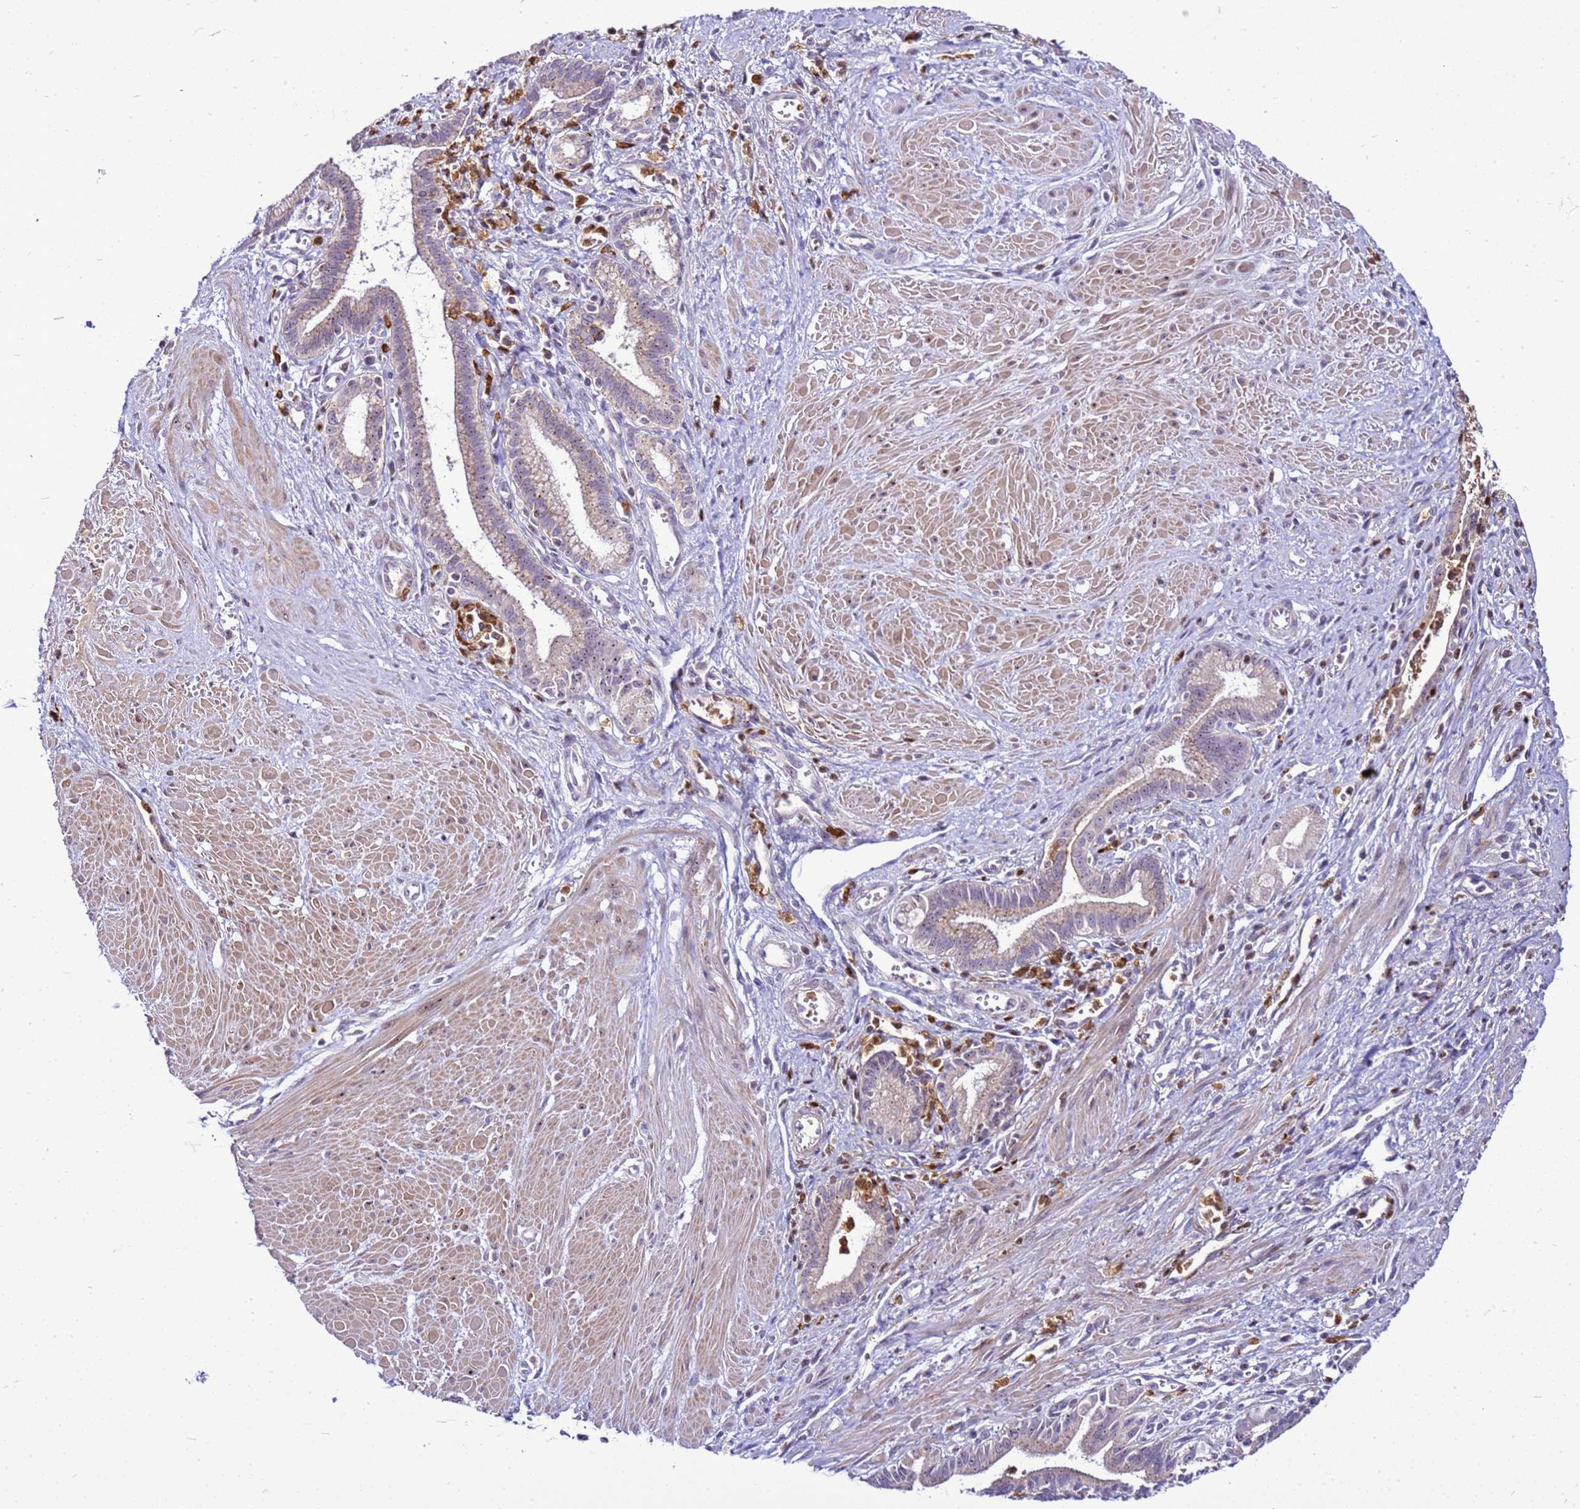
{"staining": {"intensity": "weak", "quantity": ">75%", "location": "nuclear"}, "tissue": "pancreatic cancer", "cell_type": "Tumor cells", "image_type": "cancer", "snomed": [{"axis": "morphology", "description": "Adenocarcinoma, NOS"}, {"axis": "topography", "description": "Pancreas"}], "caption": "Brown immunohistochemical staining in pancreatic cancer demonstrates weak nuclear staining in approximately >75% of tumor cells. (DAB IHC with brightfield microscopy, high magnification).", "gene": "VPS4B", "patient": {"sex": "male", "age": 78}}